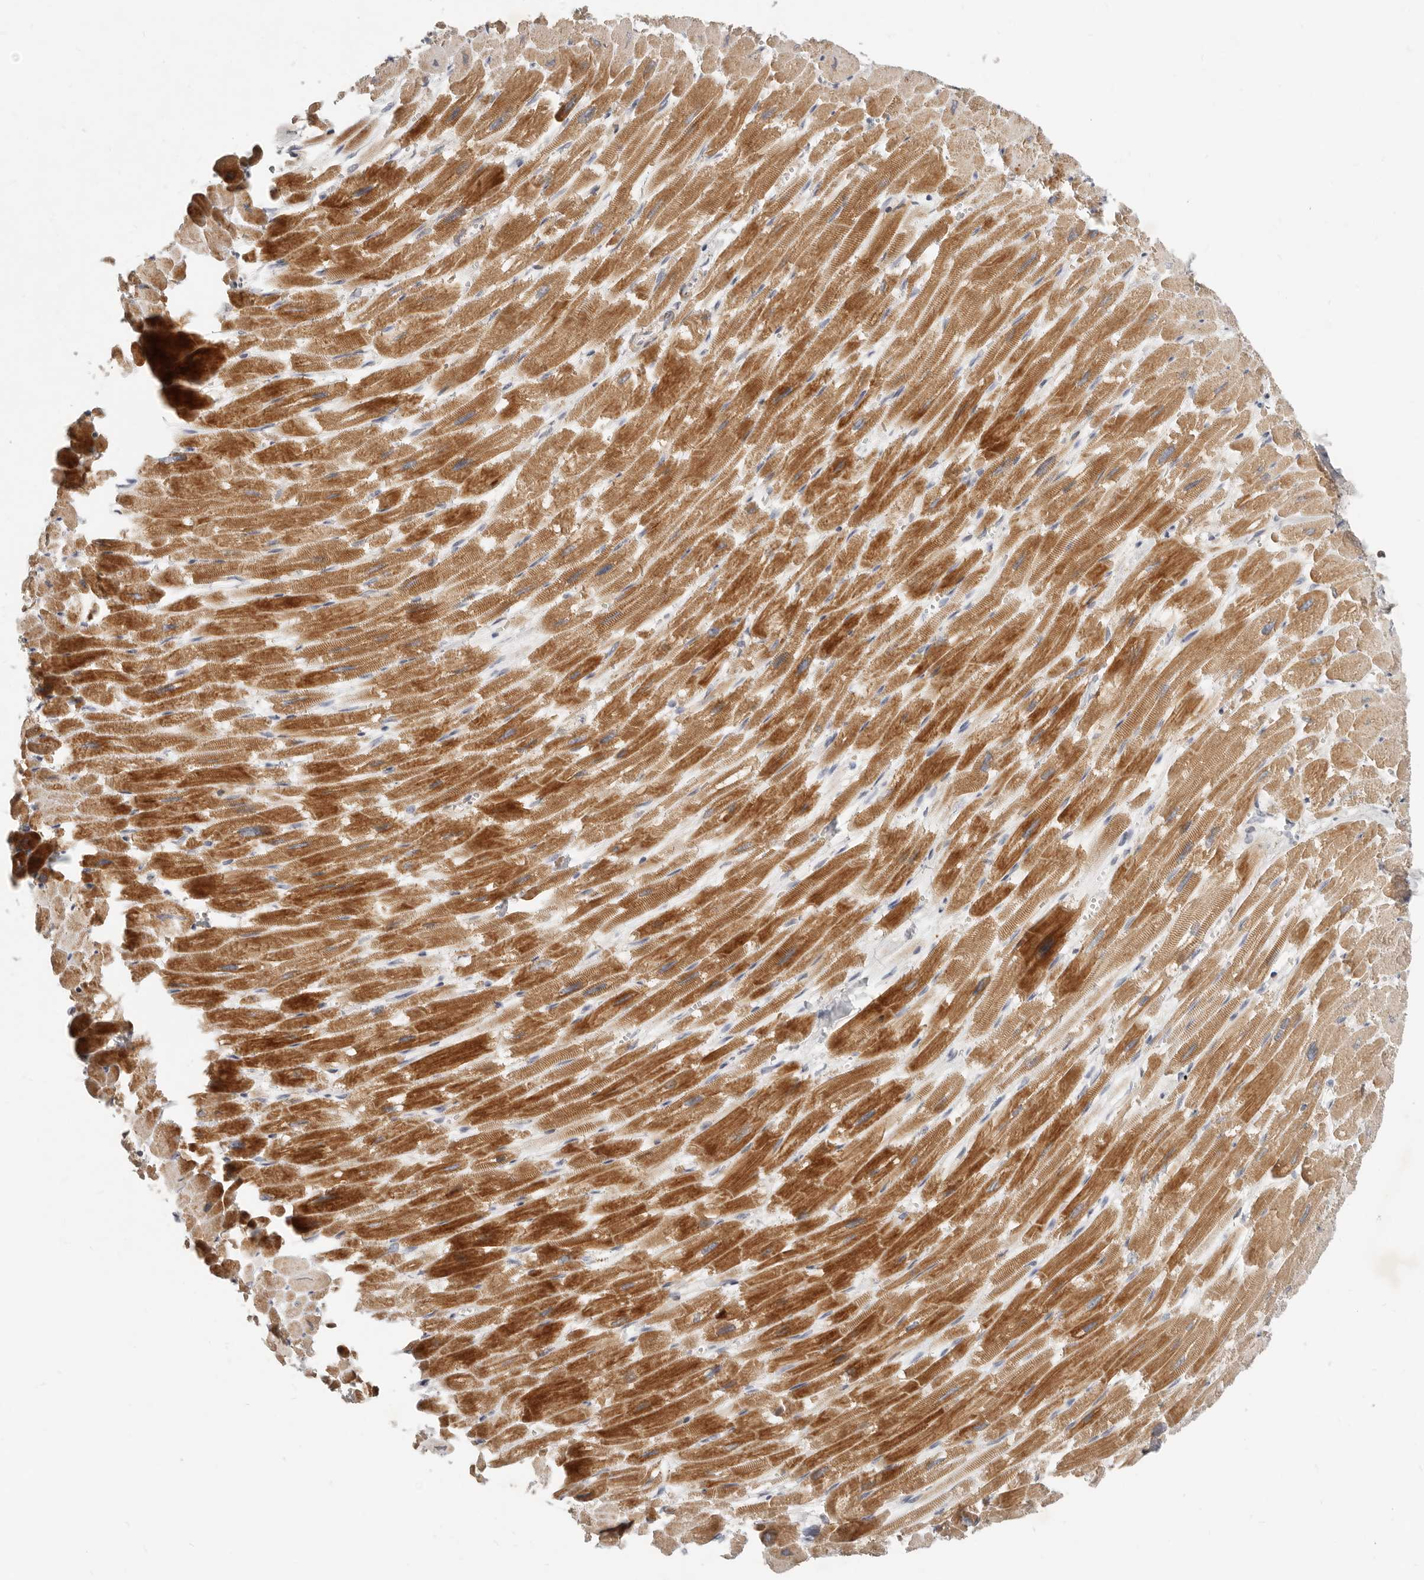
{"staining": {"intensity": "moderate", "quantity": ">75%", "location": "cytoplasmic/membranous"}, "tissue": "heart muscle", "cell_type": "Cardiomyocytes", "image_type": "normal", "snomed": [{"axis": "morphology", "description": "Normal tissue, NOS"}, {"axis": "topography", "description": "Heart"}], "caption": "Human heart muscle stained for a protein (brown) reveals moderate cytoplasmic/membranous positive positivity in about >75% of cardiomyocytes.", "gene": "MICALL2", "patient": {"sex": "male", "age": 54}}